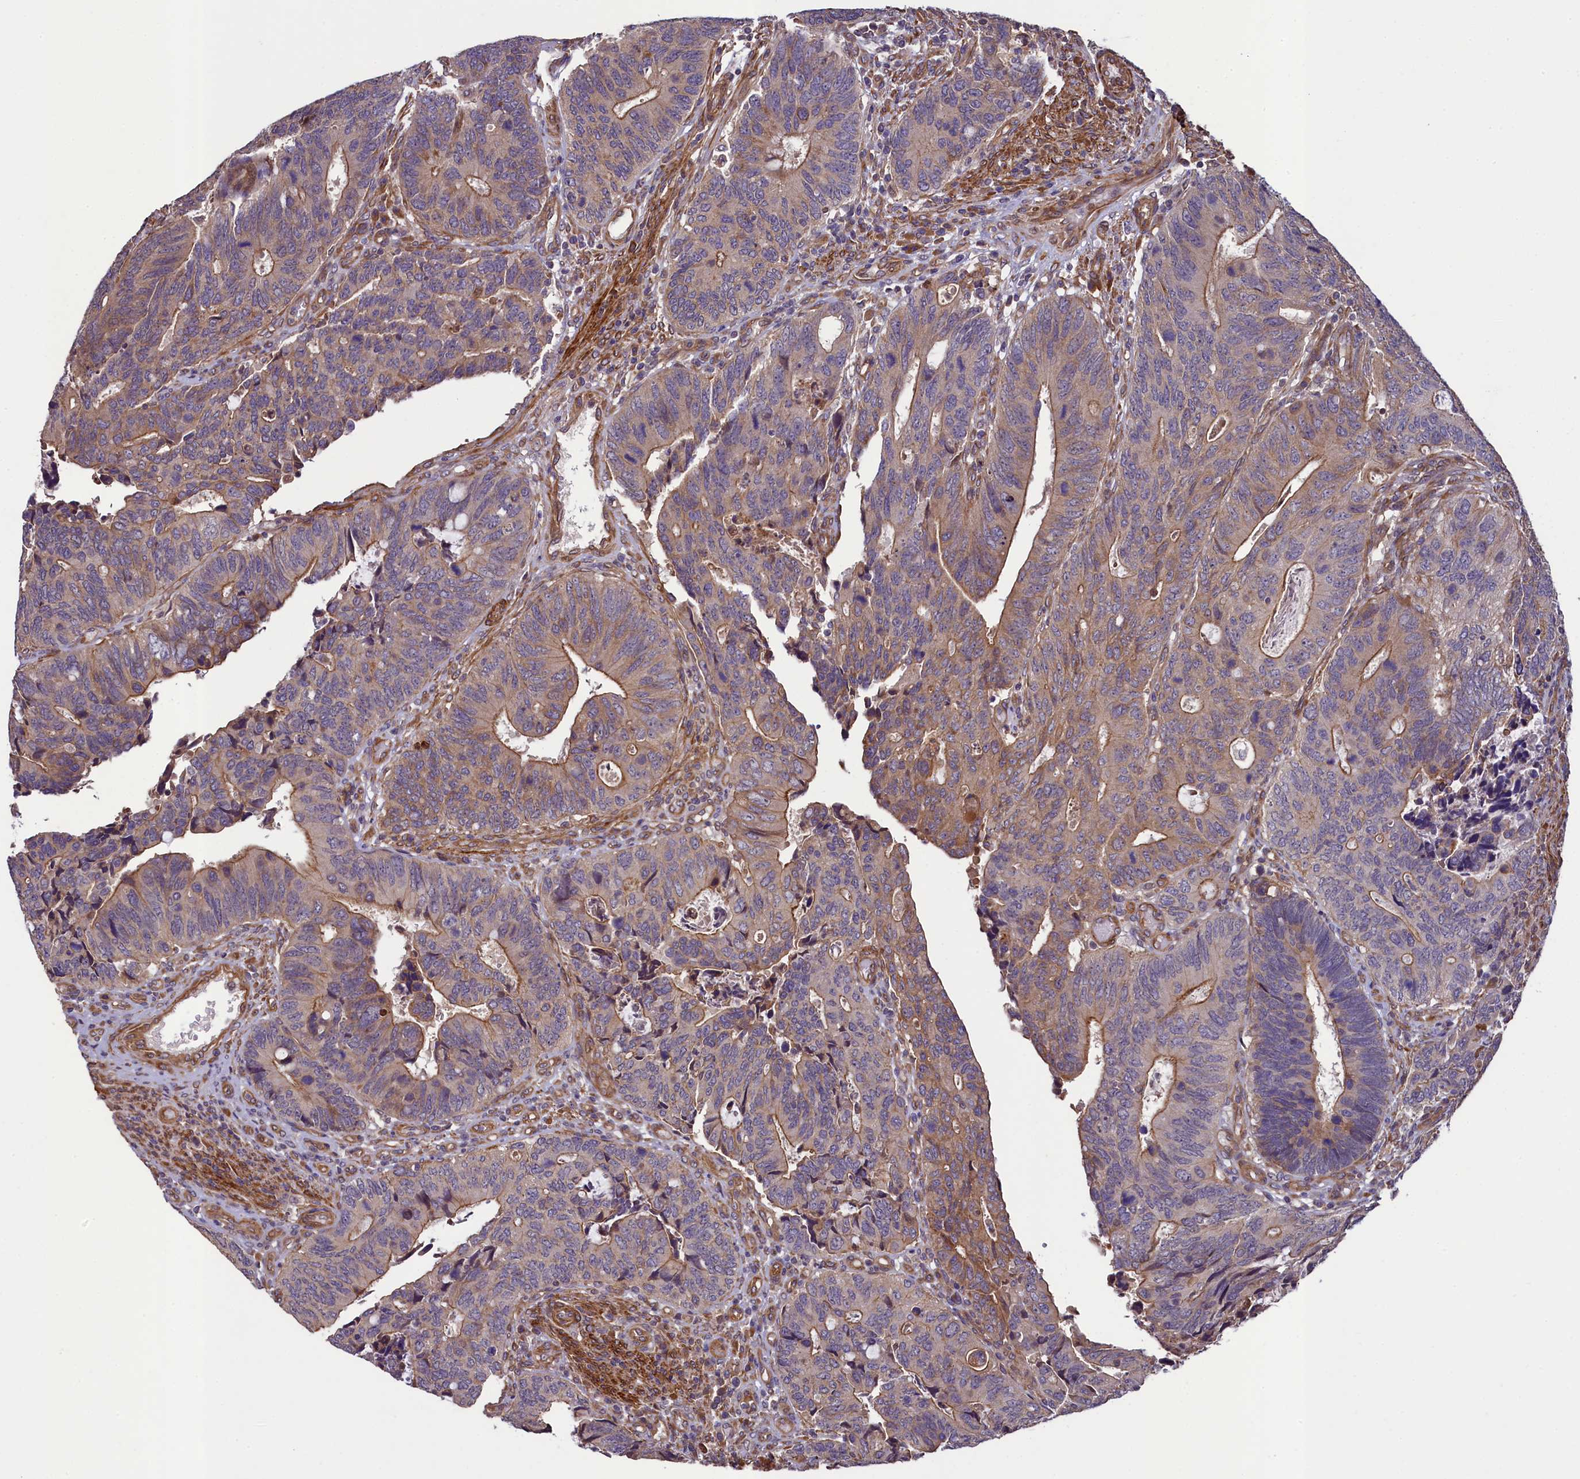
{"staining": {"intensity": "moderate", "quantity": "25%-75%", "location": "cytoplasmic/membranous"}, "tissue": "colorectal cancer", "cell_type": "Tumor cells", "image_type": "cancer", "snomed": [{"axis": "morphology", "description": "Adenocarcinoma, NOS"}, {"axis": "topography", "description": "Colon"}], "caption": "Immunohistochemistry staining of colorectal cancer, which shows medium levels of moderate cytoplasmic/membranous positivity in about 25%-75% of tumor cells indicating moderate cytoplasmic/membranous protein staining. The staining was performed using DAB (brown) for protein detection and nuclei were counterstained in hematoxylin (blue).", "gene": "CCDC102A", "patient": {"sex": "male", "age": 87}}